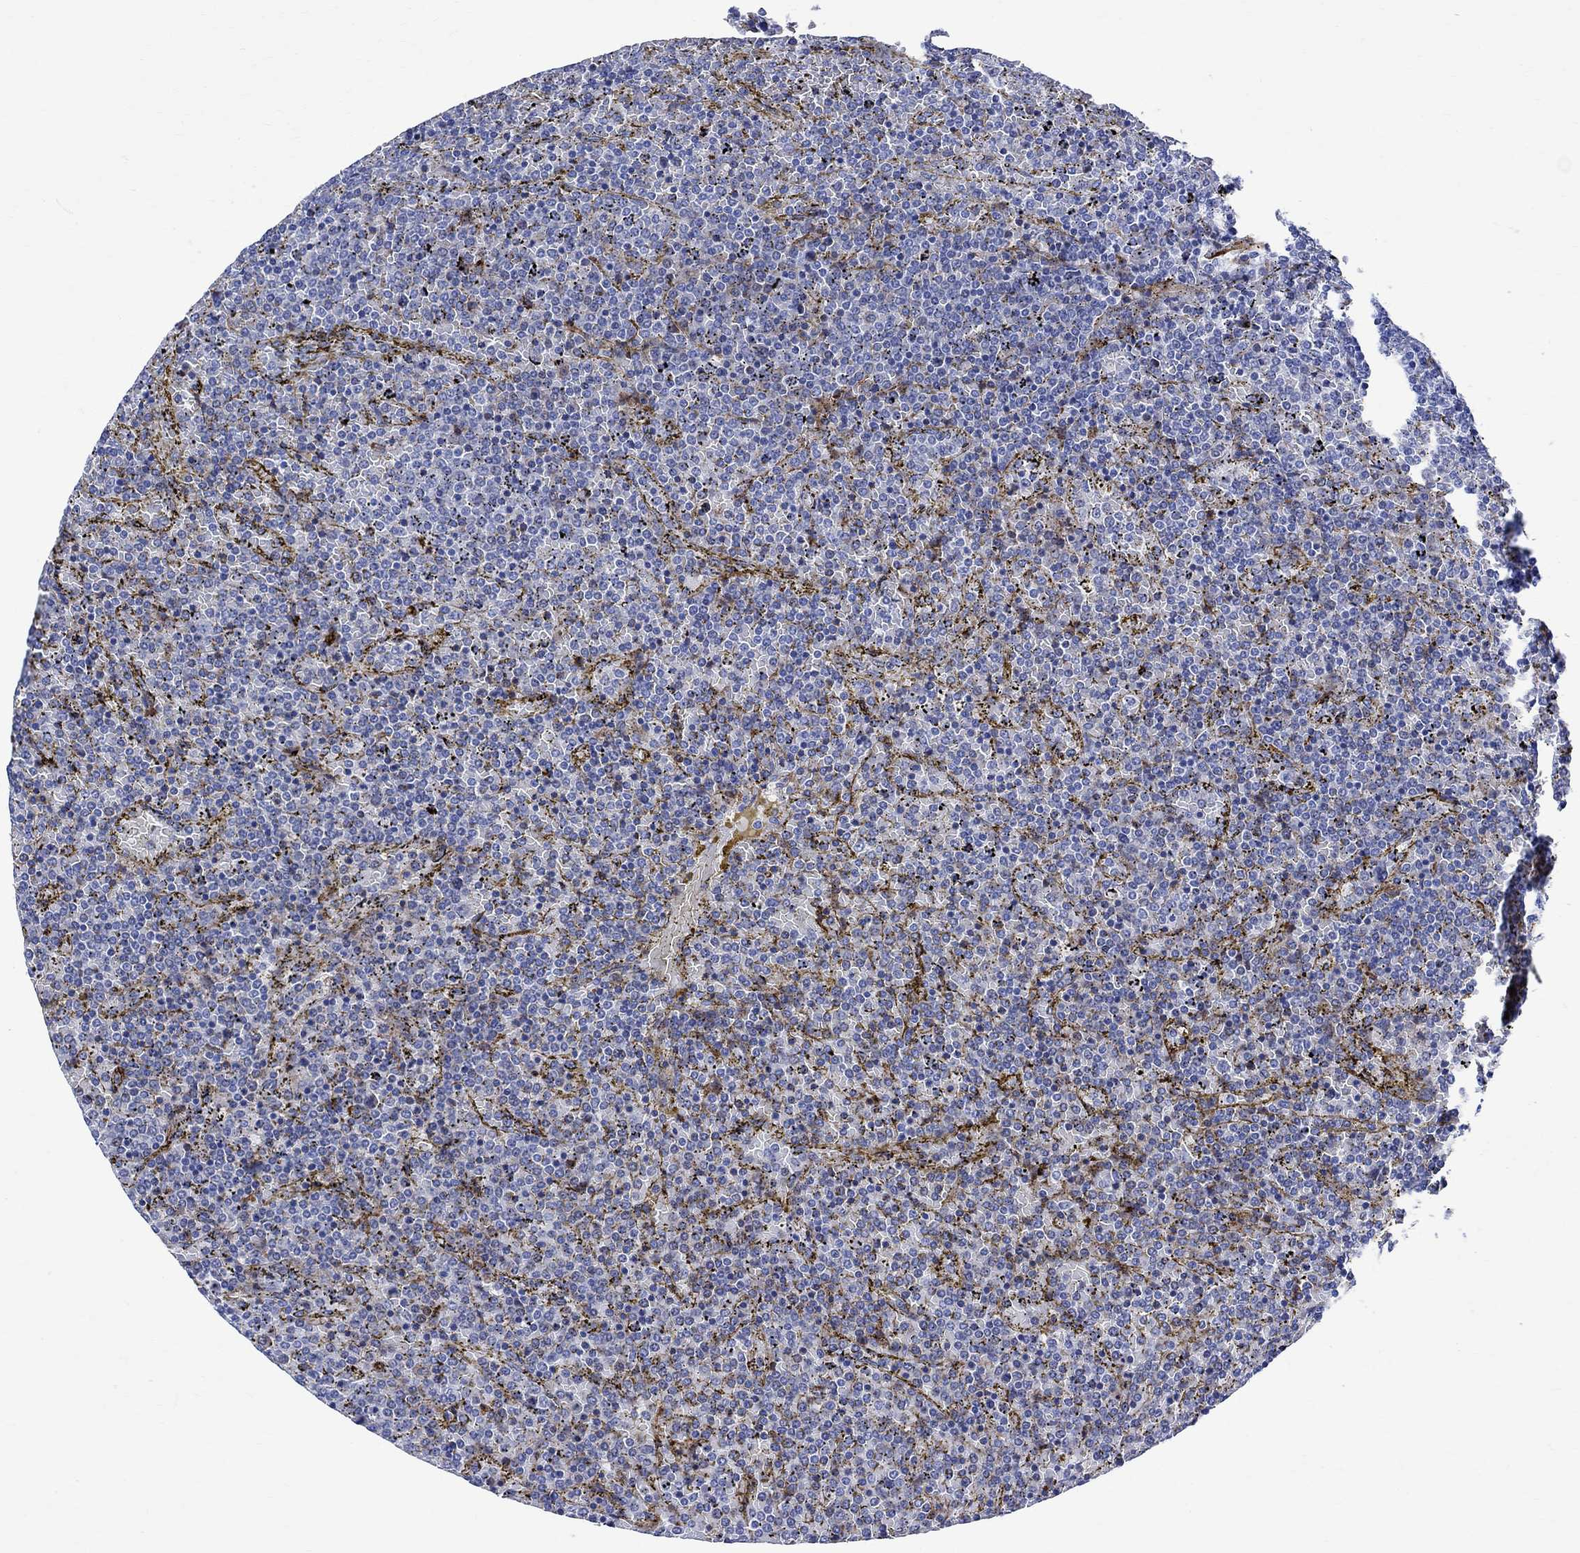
{"staining": {"intensity": "negative", "quantity": "none", "location": "none"}, "tissue": "lymphoma", "cell_type": "Tumor cells", "image_type": "cancer", "snomed": [{"axis": "morphology", "description": "Malignant lymphoma, non-Hodgkin's type, Low grade"}, {"axis": "topography", "description": "Spleen"}], "caption": "Immunohistochemistry micrograph of human lymphoma stained for a protein (brown), which displays no expression in tumor cells.", "gene": "PARVB", "patient": {"sex": "female", "age": 77}}